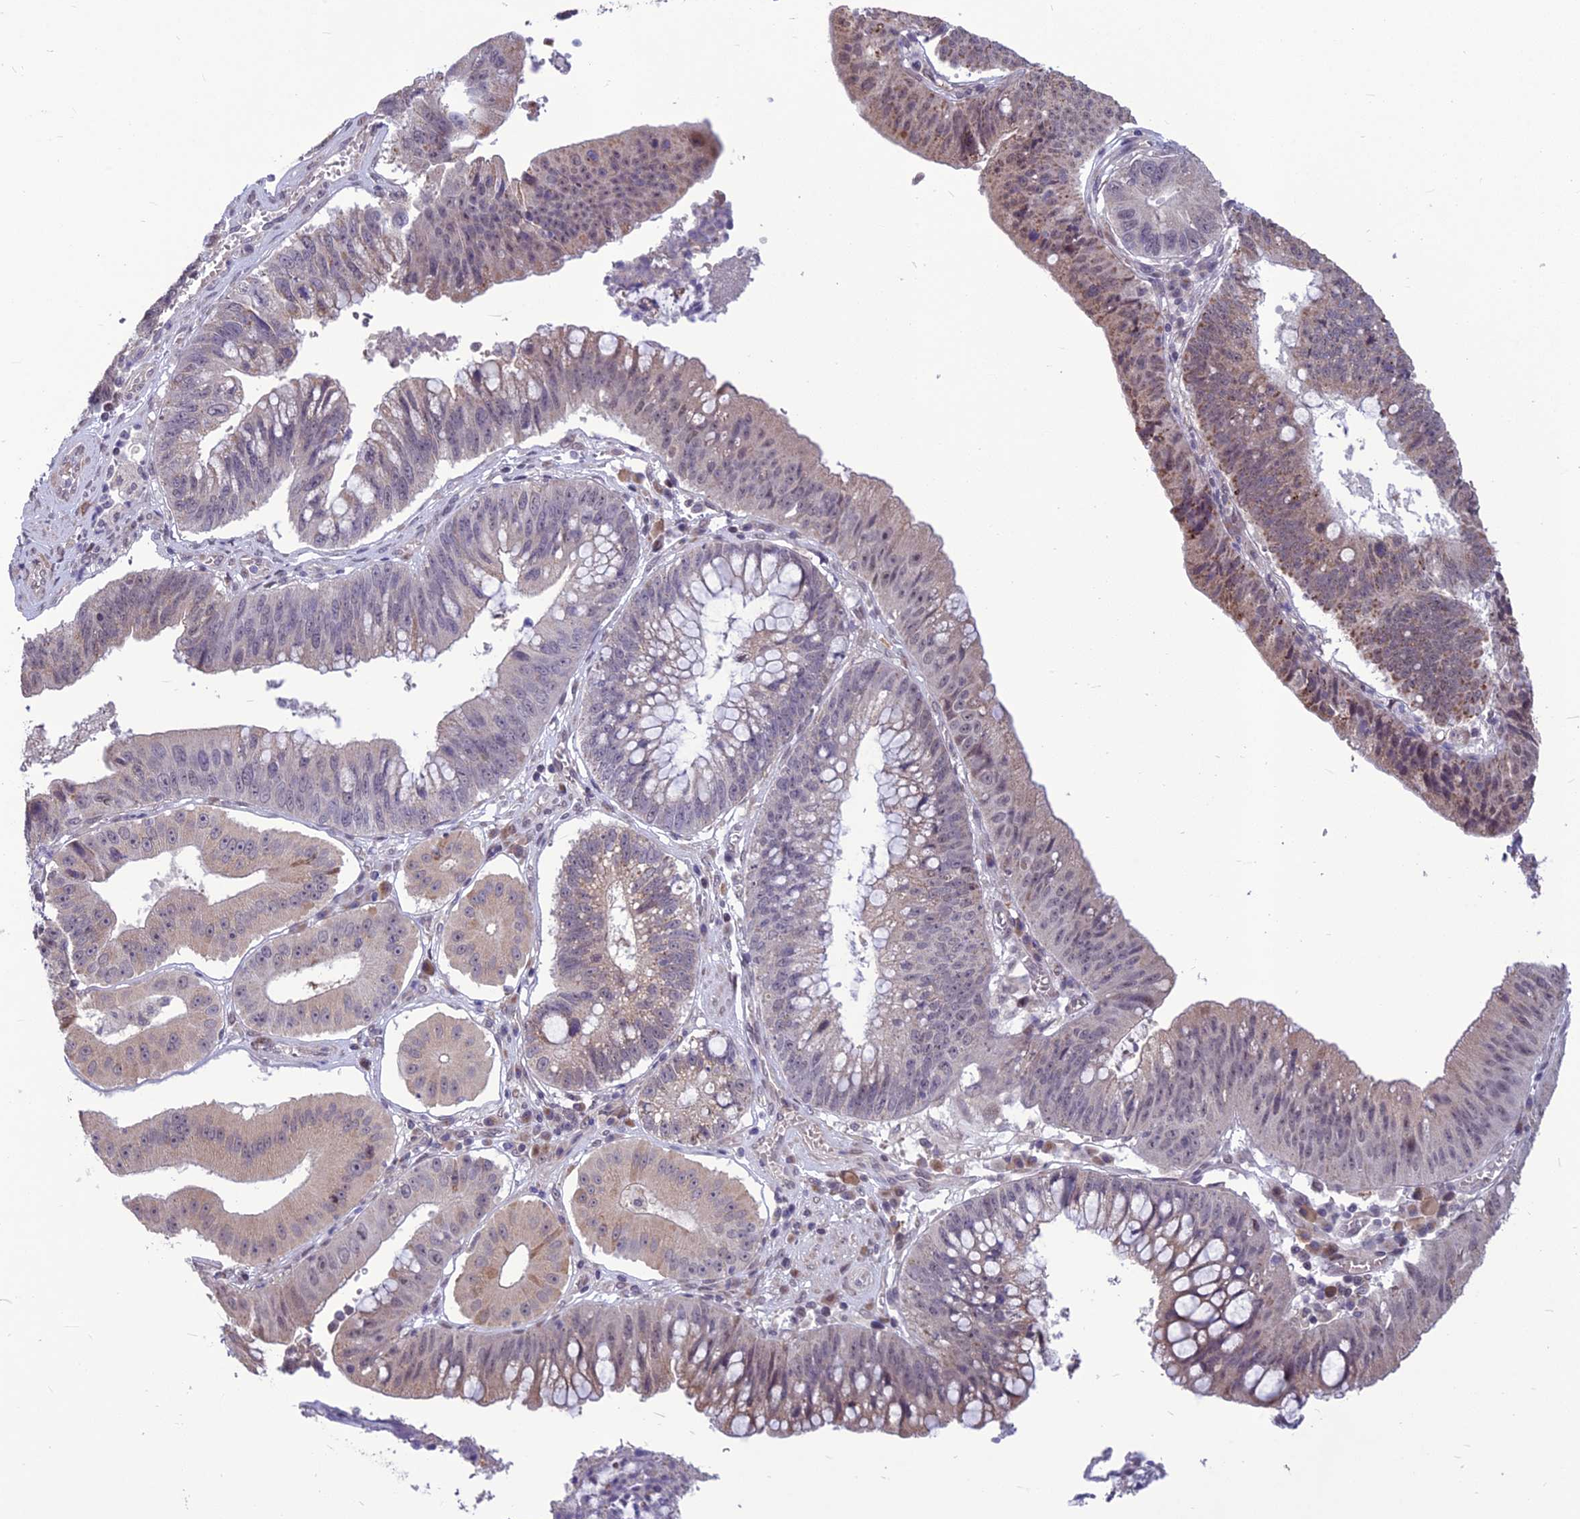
{"staining": {"intensity": "weak", "quantity": "25%-75%", "location": "cytoplasmic/membranous,nuclear"}, "tissue": "stomach cancer", "cell_type": "Tumor cells", "image_type": "cancer", "snomed": [{"axis": "morphology", "description": "Adenocarcinoma, NOS"}, {"axis": "topography", "description": "Stomach"}], "caption": "Protein expression analysis of human stomach adenocarcinoma reveals weak cytoplasmic/membranous and nuclear staining in approximately 25%-75% of tumor cells. (DAB IHC, brown staining for protein, blue staining for nuclei).", "gene": "FBRS", "patient": {"sex": "male", "age": 59}}